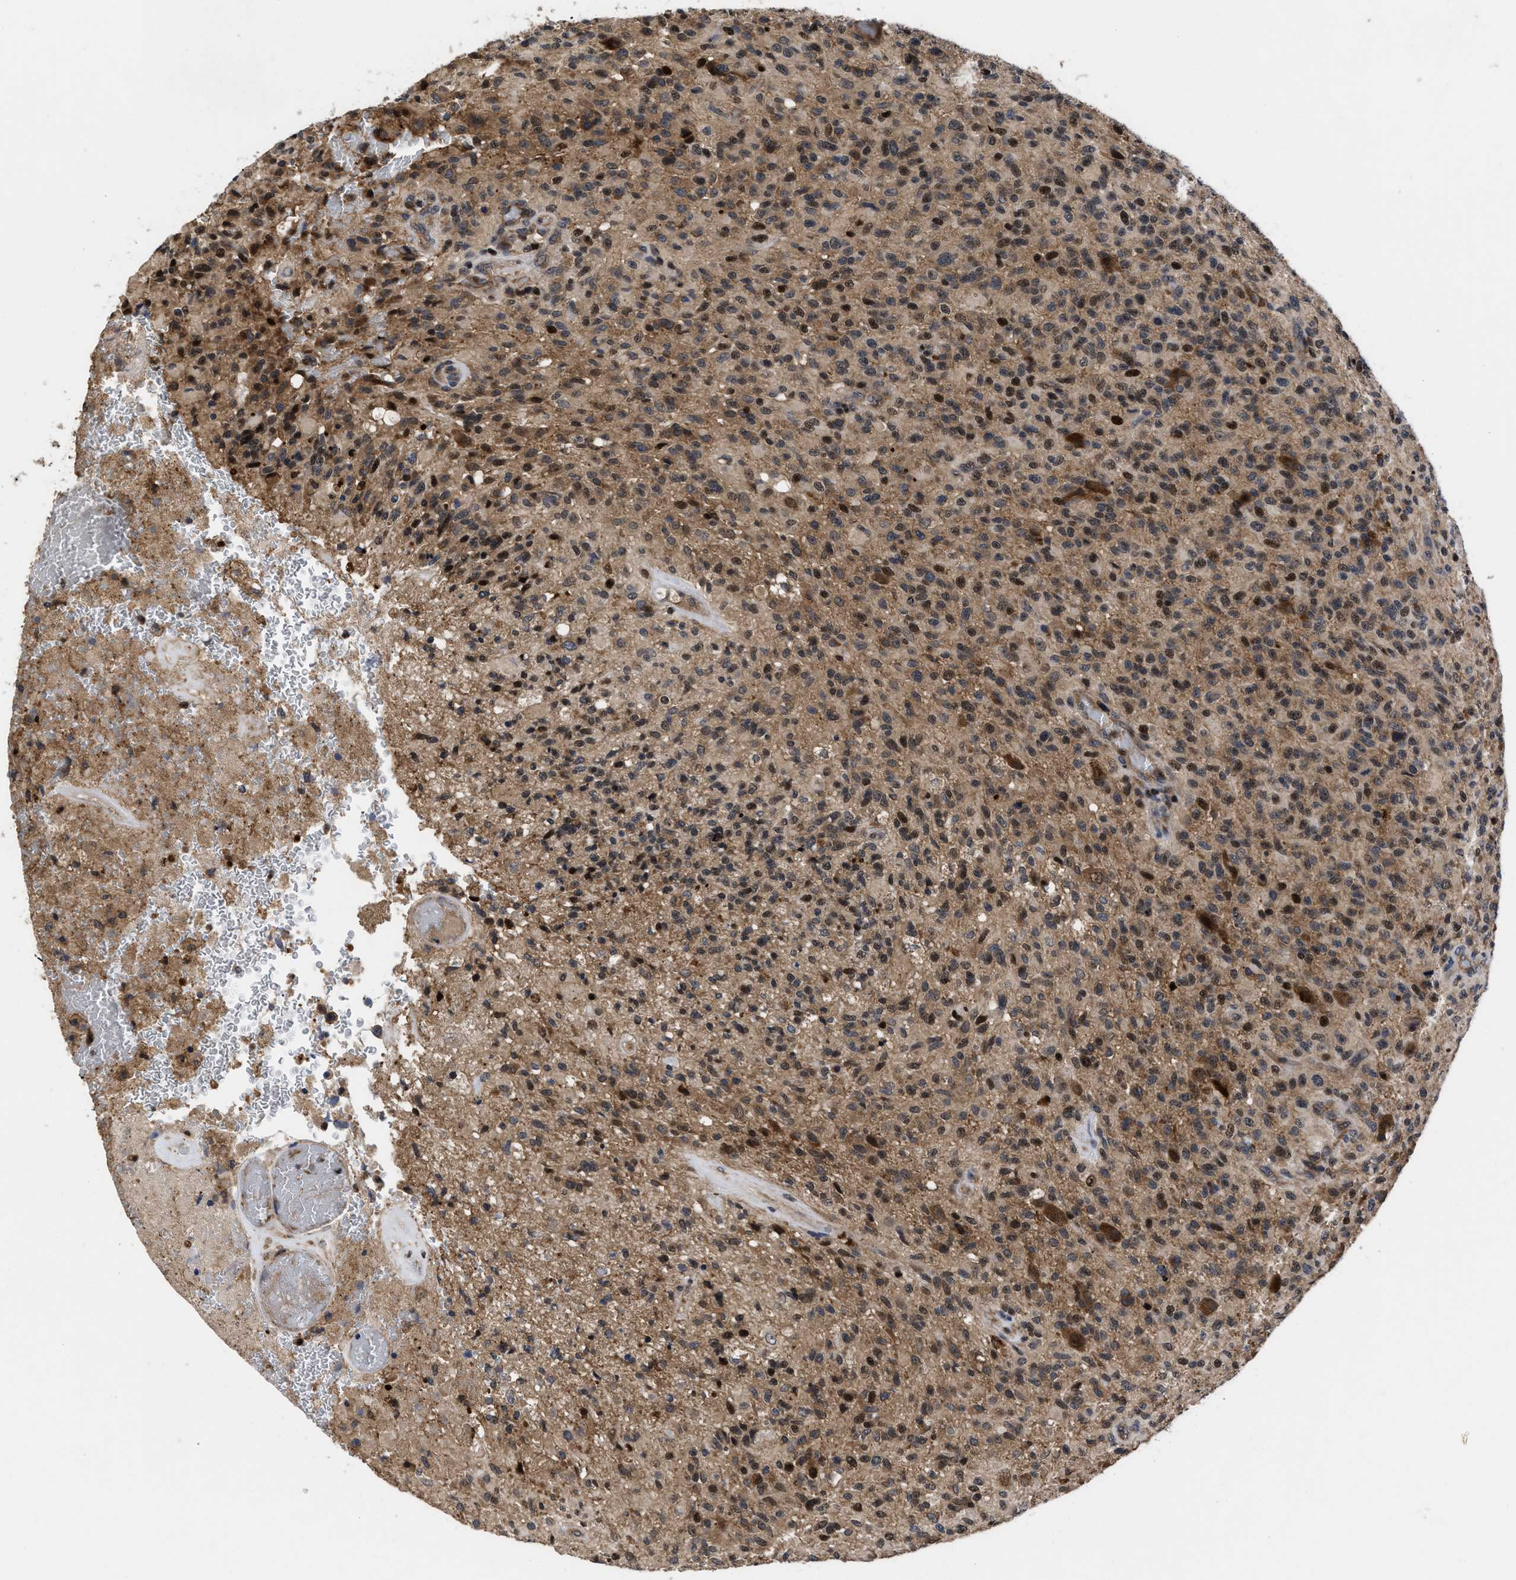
{"staining": {"intensity": "strong", "quantity": "25%-75%", "location": "nuclear"}, "tissue": "glioma", "cell_type": "Tumor cells", "image_type": "cancer", "snomed": [{"axis": "morphology", "description": "Glioma, malignant, High grade"}, {"axis": "topography", "description": "Brain"}], "caption": "A photomicrograph showing strong nuclear positivity in approximately 25%-75% of tumor cells in glioma, as visualized by brown immunohistochemical staining.", "gene": "FAM200A", "patient": {"sex": "male", "age": 71}}